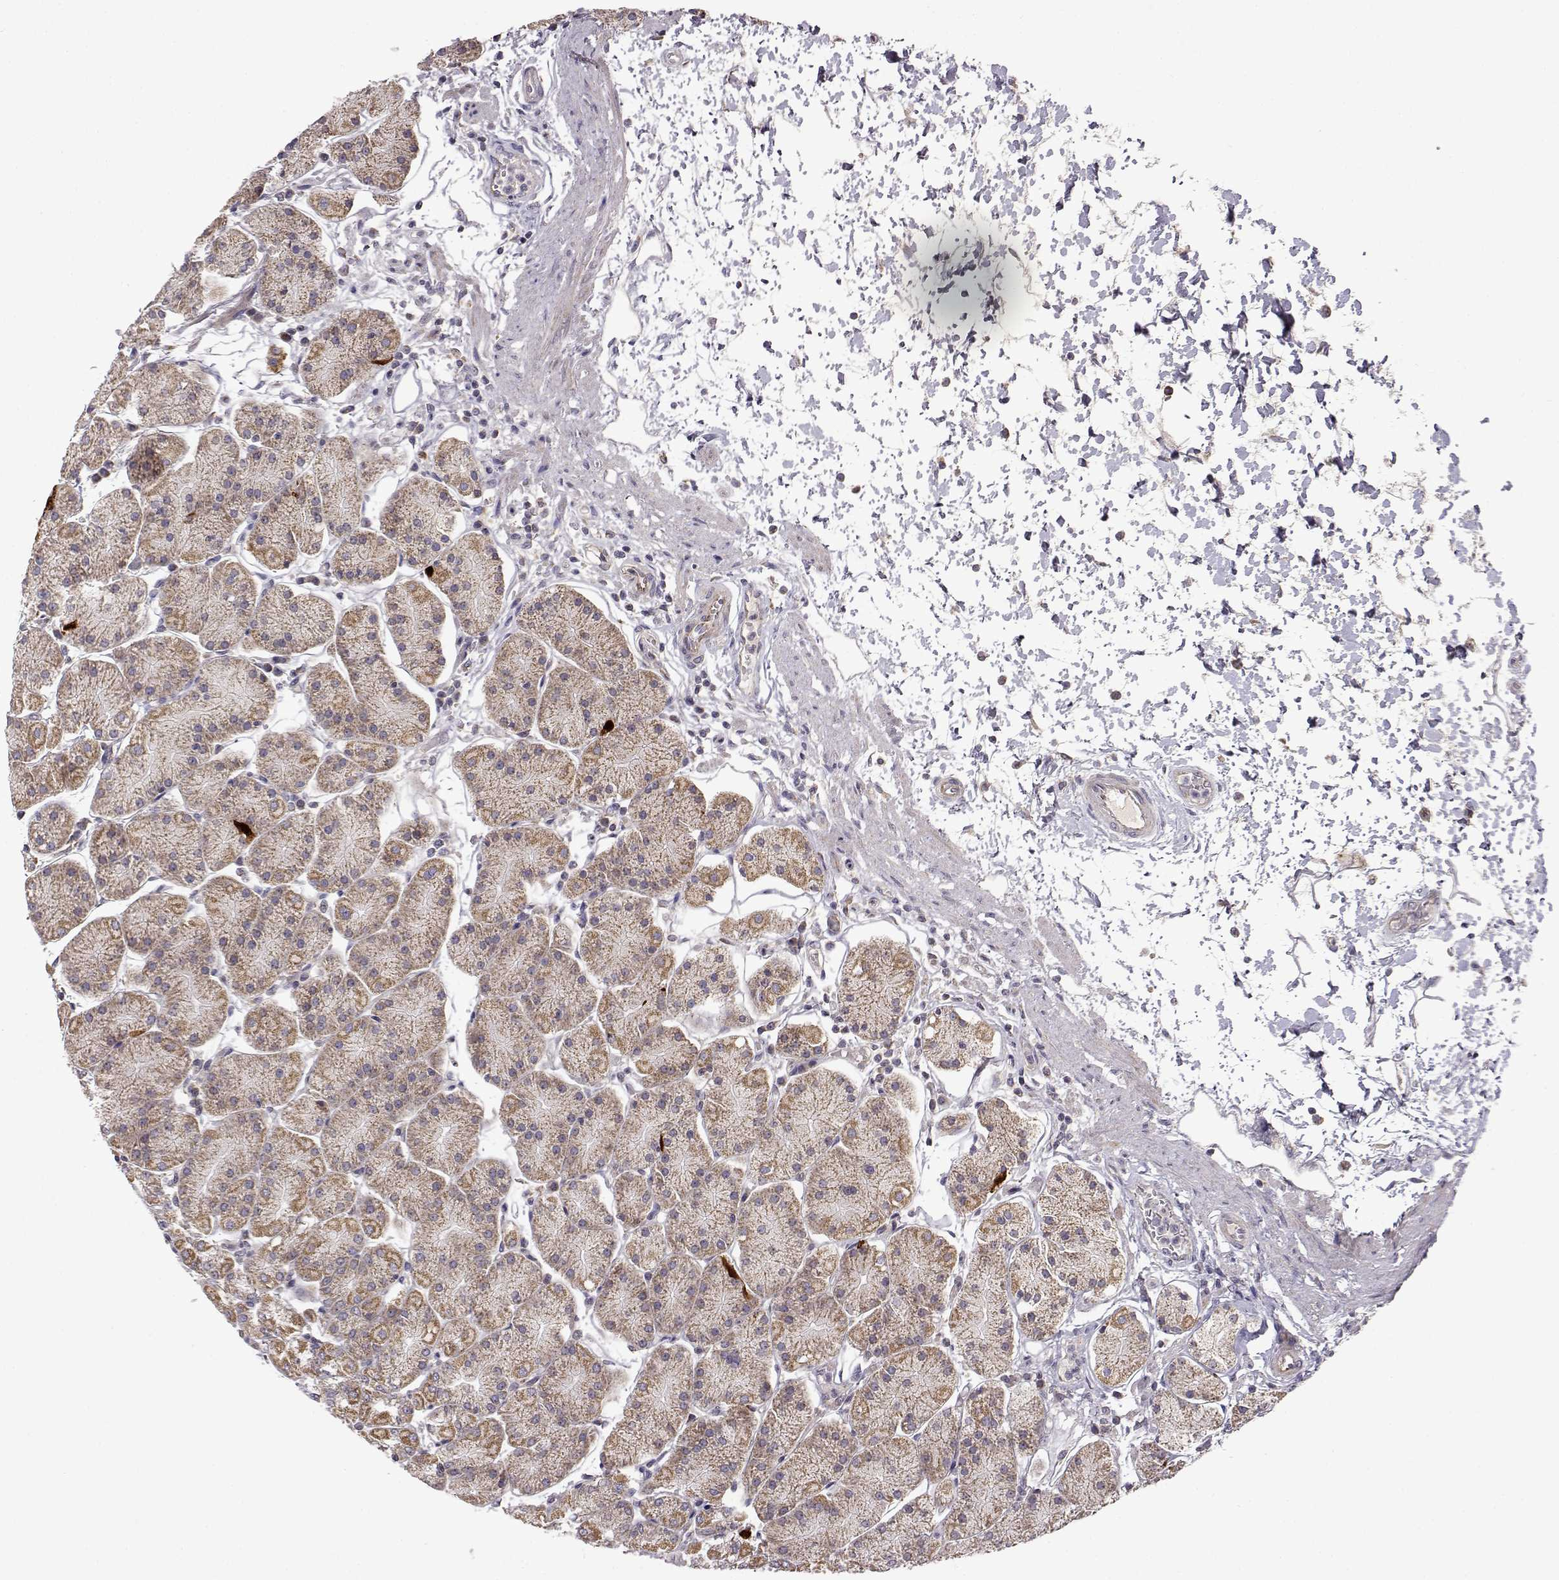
{"staining": {"intensity": "moderate", "quantity": "<25%", "location": "cytoplasmic/membranous"}, "tissue": "stomach", "cell_type": "Glandular cells", "image_type": "normal", "snomed": [{"axis": "morphology", "description": "Normal tissue, NOS"}, {"axis": "topography", "description": "Stomach"}], "caption": "Immunohistochemical staining of unremarkable stomach displays <25% levels of moderate cytoplasmic/membranous protein staining in approximately <25% of glandular cells. The staining was performed using DAB to visualize the protein expression in brown, while the nuclei were stained in blue with hematoxylin (Magnification: 20x).", "gene": "DDC", "patient": {"sex": "male", "age": 54}}